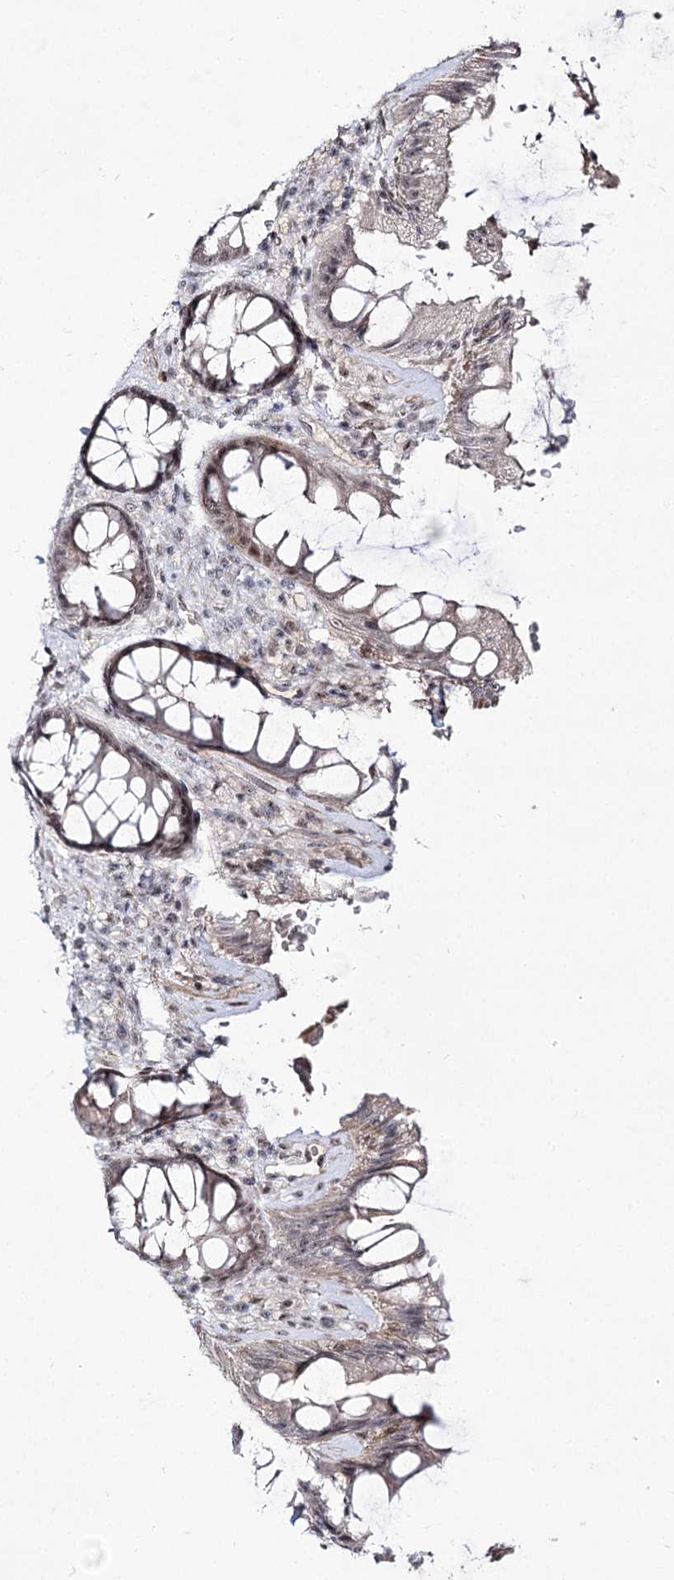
{"staining": {"intensity": "weak", "quantity": "<25%", "location": "nuclear"}, "tissue": "rectum", "cell_type": "Glandular cells", "image_type": "normal", "snomed": [{"axis": "morphology", "description": "Normal tissue, NOS"}, {"axis": "topography", "description": "Rectum"}], "caption": "This photomicrograph is of normal rectum stained with immunohistochemistry (IHC) to label a protein in brown with the nuclei are counter-stained blue. There is no staining in glandular cells.", "gene": "RRP9", "patient": {"sex": "female", "age": 46}}